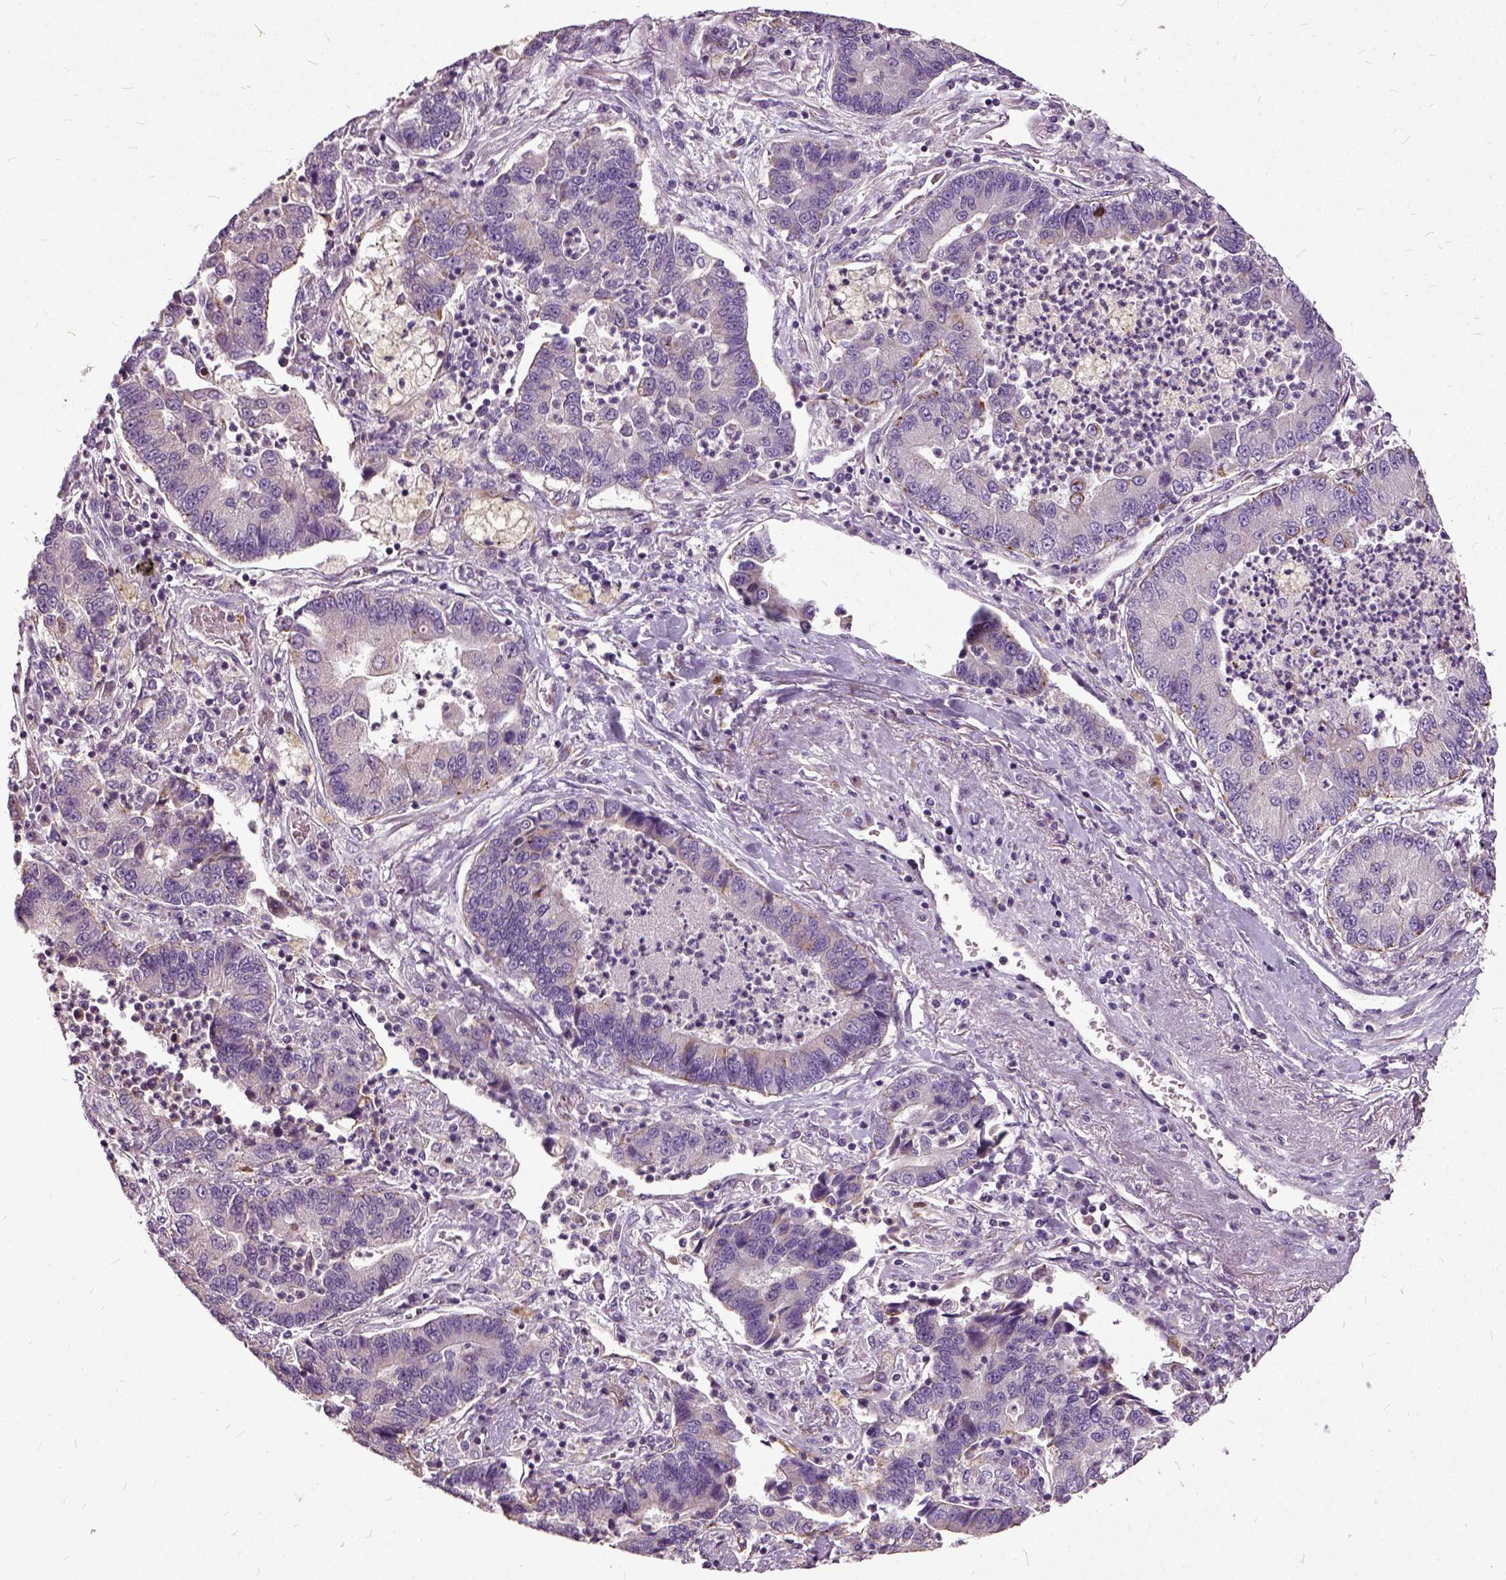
{"staining": {"intensity": "negative", "quantity": "none", "location": "none"}, "tissue": "lung cancer", "cell_type": "Tumor cells", "image_type": "cancer", "snomed": [{"axis": "morphology", "description": "Adenocarcinoma, NOS"}, {"axis": "topography", "description": "Lung"}], "caption": "Immunohistochemistry (IHC) photomicrograph of neoplastic tissue: human lung cancer stained with DAB exhibits no significant protein positivity in tumor cells.", "gene": "ILRUN", "patient": {"sex": "female", "age": 57}}